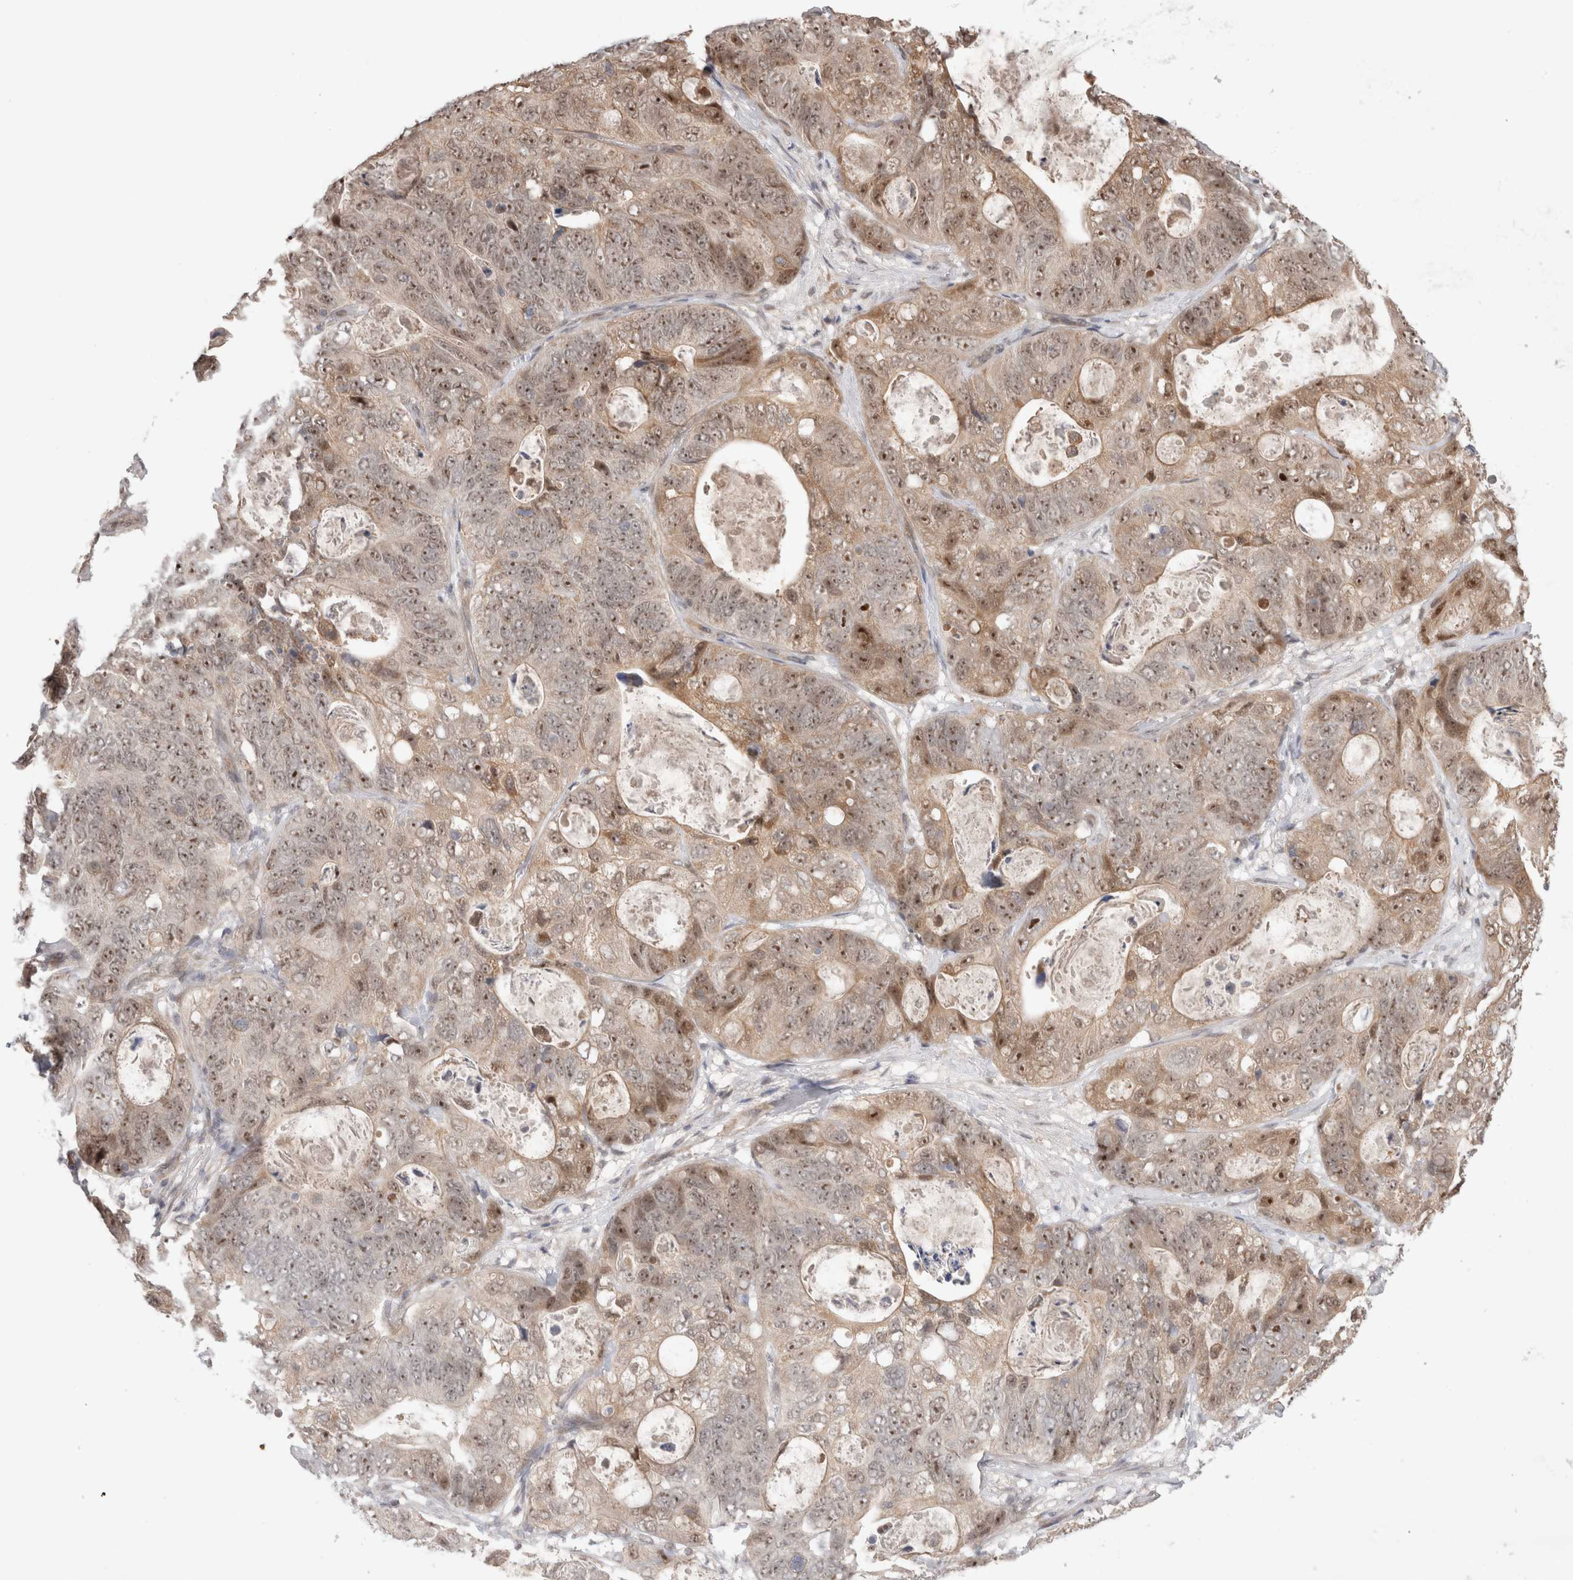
{"staining": {"intensity": "moderate", "quantity": ">75%", "location": "cytoplasmic/membranous,nuclear"}, "tissue": "stomach cancer", "cell_type": "Tumor cells", "image_type": "cancer", "snomed": [{"axis": "morphology", "description": "Normal tissue, NOS"}, {"axis": "morphology", "description": "Adenocarcinoma, NOS"}, {"axis": "topography", "description": "Stomach"}], "caption": "There is medium levels of moderate cytoplasmic/membranous and nuclear staining in tumor cells of stomach cancer, as demonstrated by immunohistochemical staining (brown color).", "gene": "SYDE2", "patient": {"sex": "female", "age": 89}}